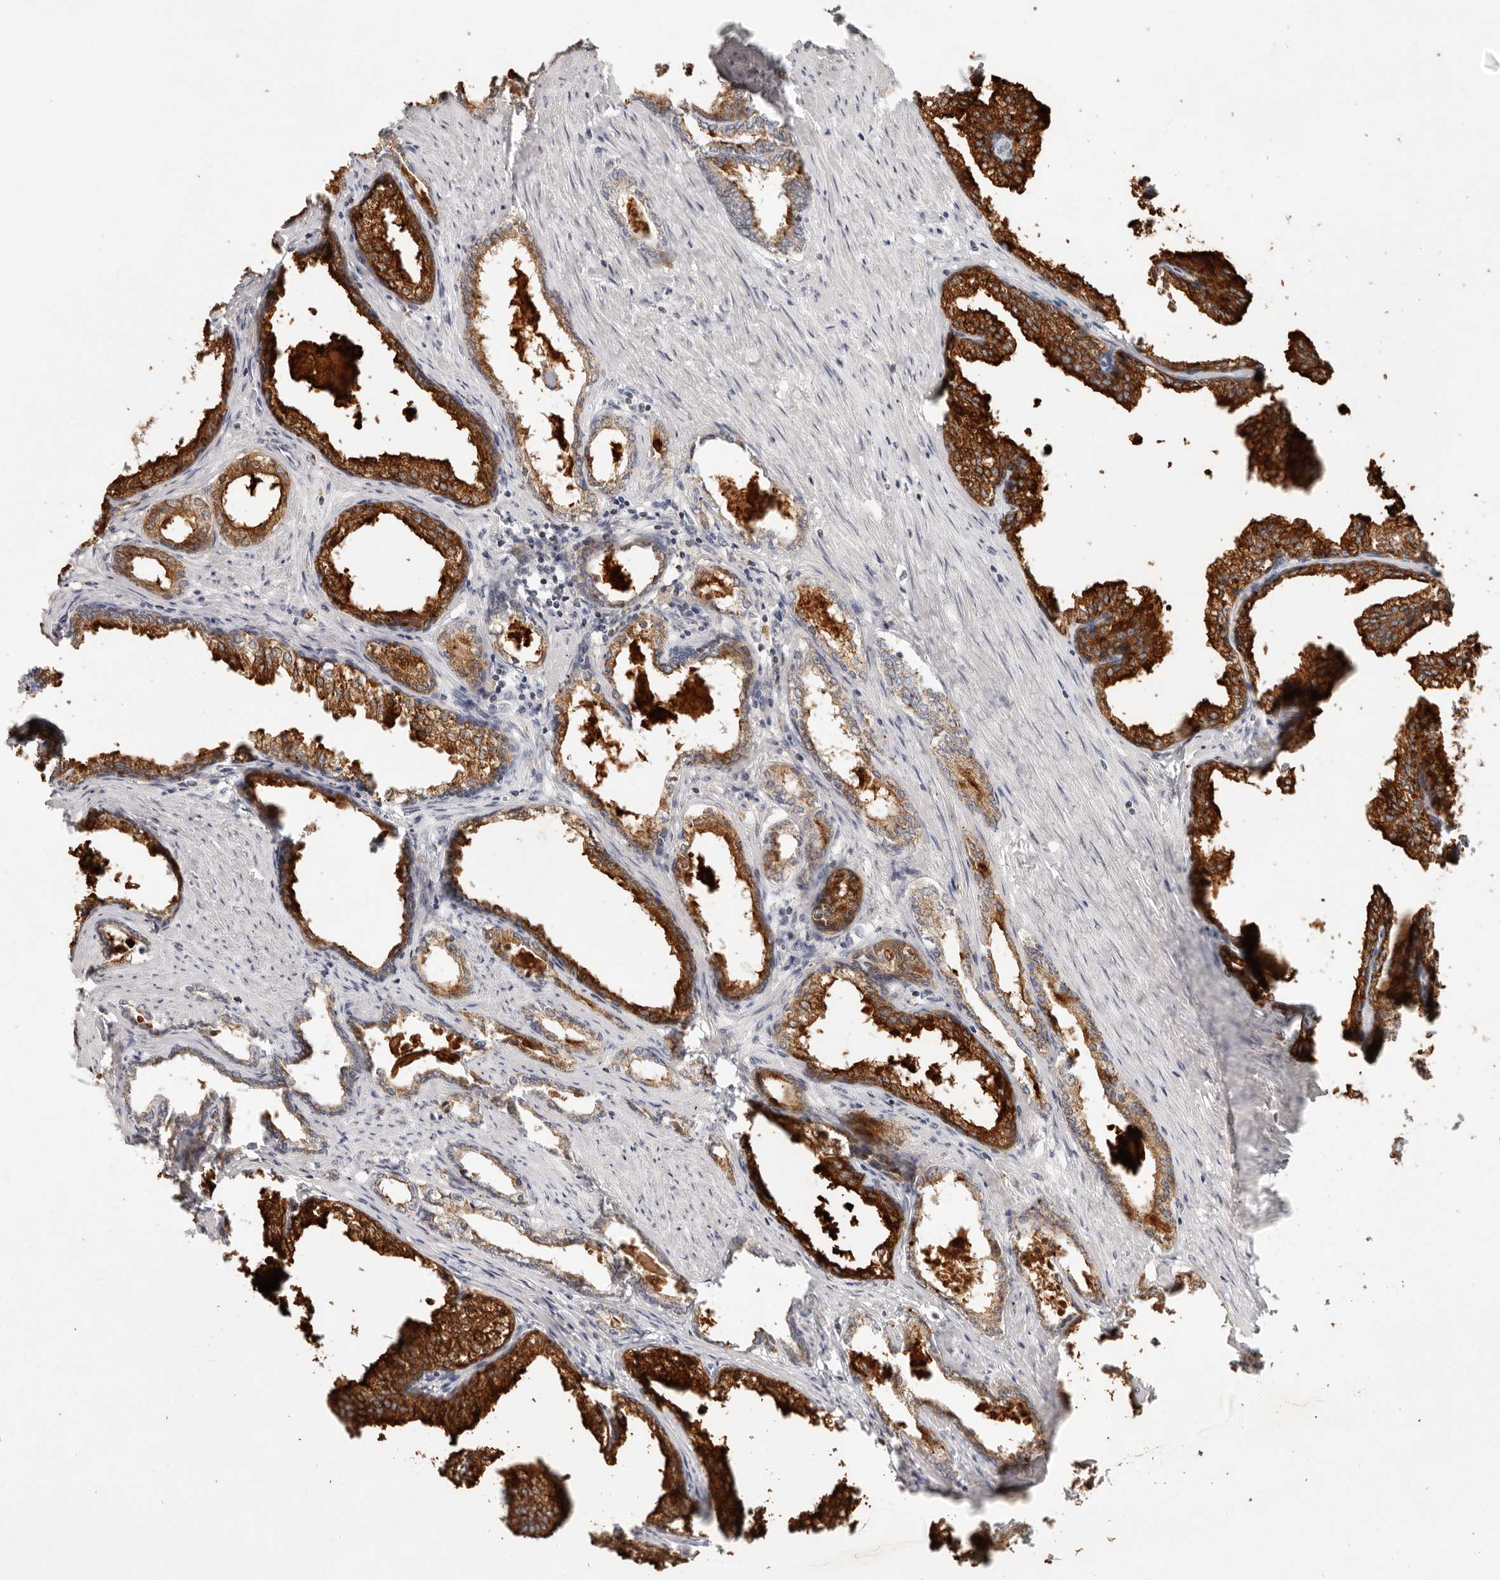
{"staining": {"intensity": "strong", "quantity": ">75%", "location": "cytoplasmic/membranous"}, "tissue": "prostate cancer", "cell_type": "Tumor cells", "image_type": "cancer", "snomed": [{"axis": "morphology", "description": "Adenocarcinoma, High grade"}, {"axis": "topography", "description": "Prostate"}], "caption": "Tumor cells exhibit strong cytoplasmic/membranous positivity in about >75% of cells in prostate adenocarcinoma (high-grade).", "gene": "ARHGEF10L", "patient": {"sex": "male", "age": 58}}